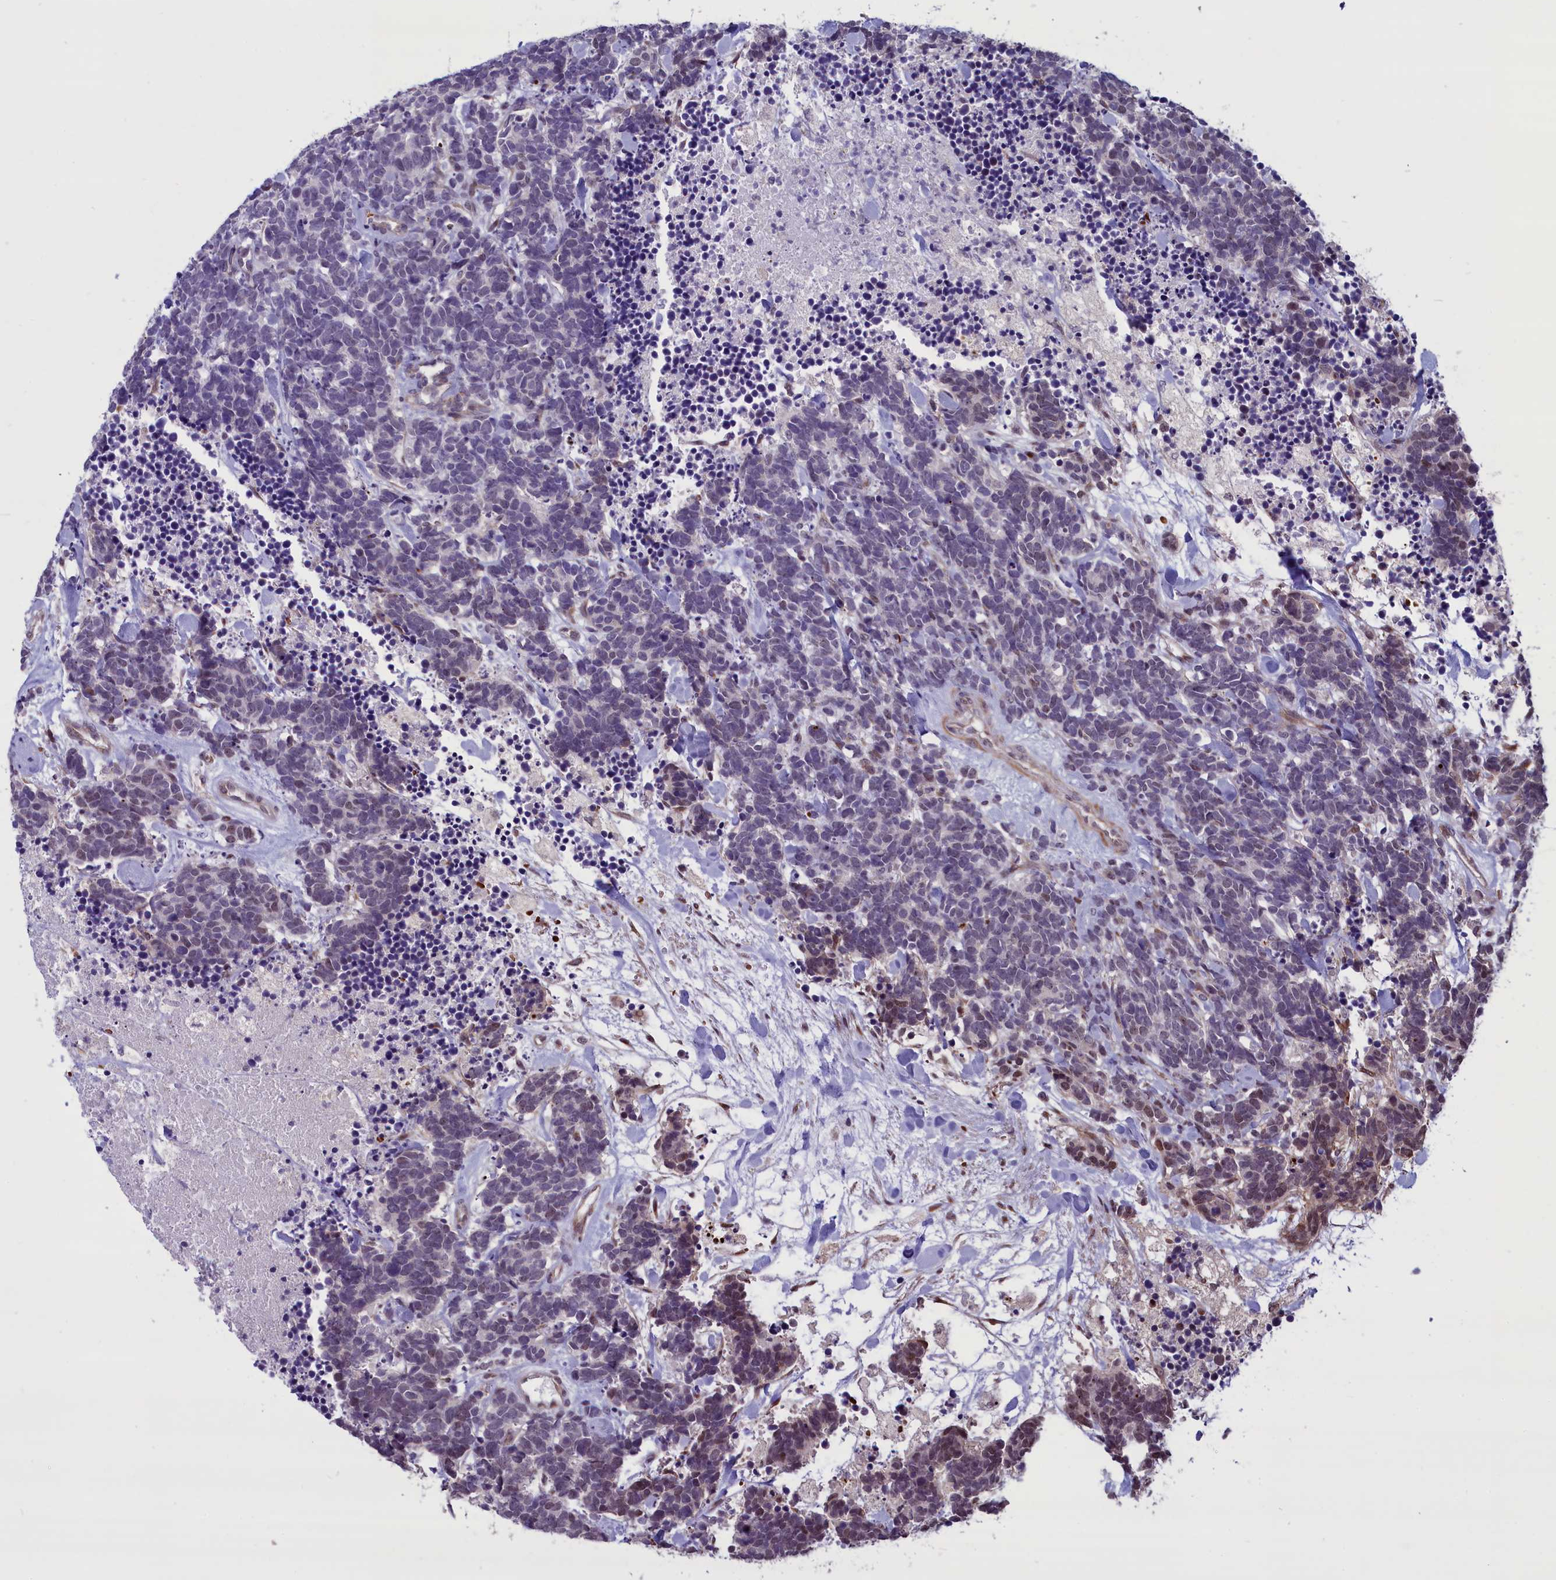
{"staining": {"intensity": "moderate", "quantity": "<25%", "location": "nuclear"}, "tissue": "carcinoid", "cell_type": "Tumor cells", "image_type": "cancer", "snomed": [{"axis": "morphology", "description": "Carcinoma, NOS"}, {"axis": "morphology", "description": "Carcinoid, malignant, NOS"}, {"axis": "topography", "description": "Prostate"}], "caption": "Tumor cells show moderate nuclear expression in about <25% of cells in carcinoid.", "gene": "SHFL", "patient": {"sex": "male", "age": 57}}